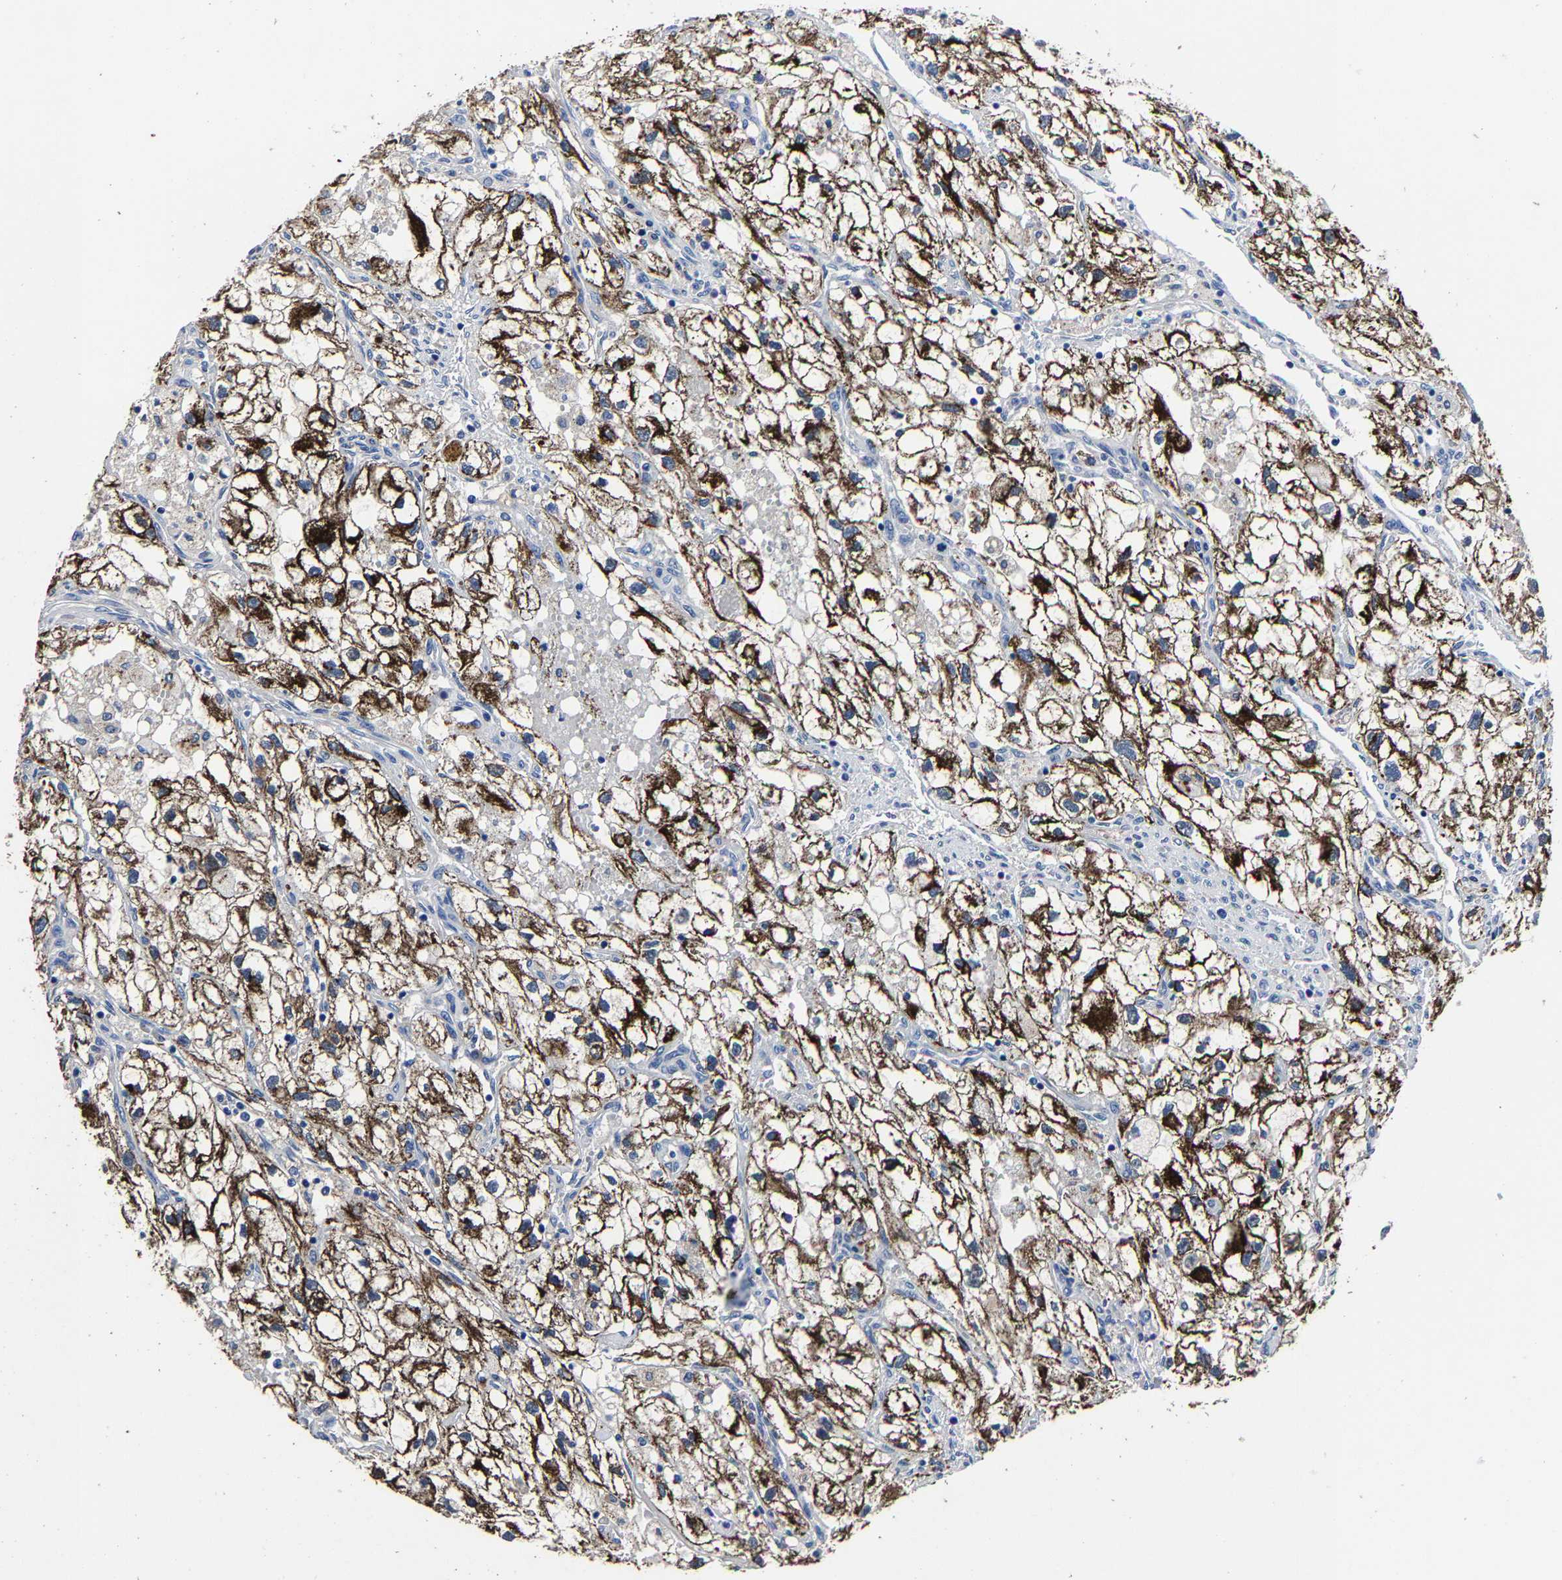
{"staining": {"intensity": "strong", "quantity": ">75%", "location": "cytoplasmic/membranous"}, "tissue": "renal cancer", "cell_type": "Tumor cells", "image_type": "cancer", "snomed": [{"axis": "morphology", "description": "Adenocarcinoma, NOS"}, {"axis": "topography", "description": "Kidney"}], "caption": "The histopathology image exhibits staining of renal adenocarcinoma, revealing strong cytoplasmic/membranous protein positivity (brown color) within tumor cells.", "gene": "PSPH", "patient": {"sex": "female", "age": 70}}